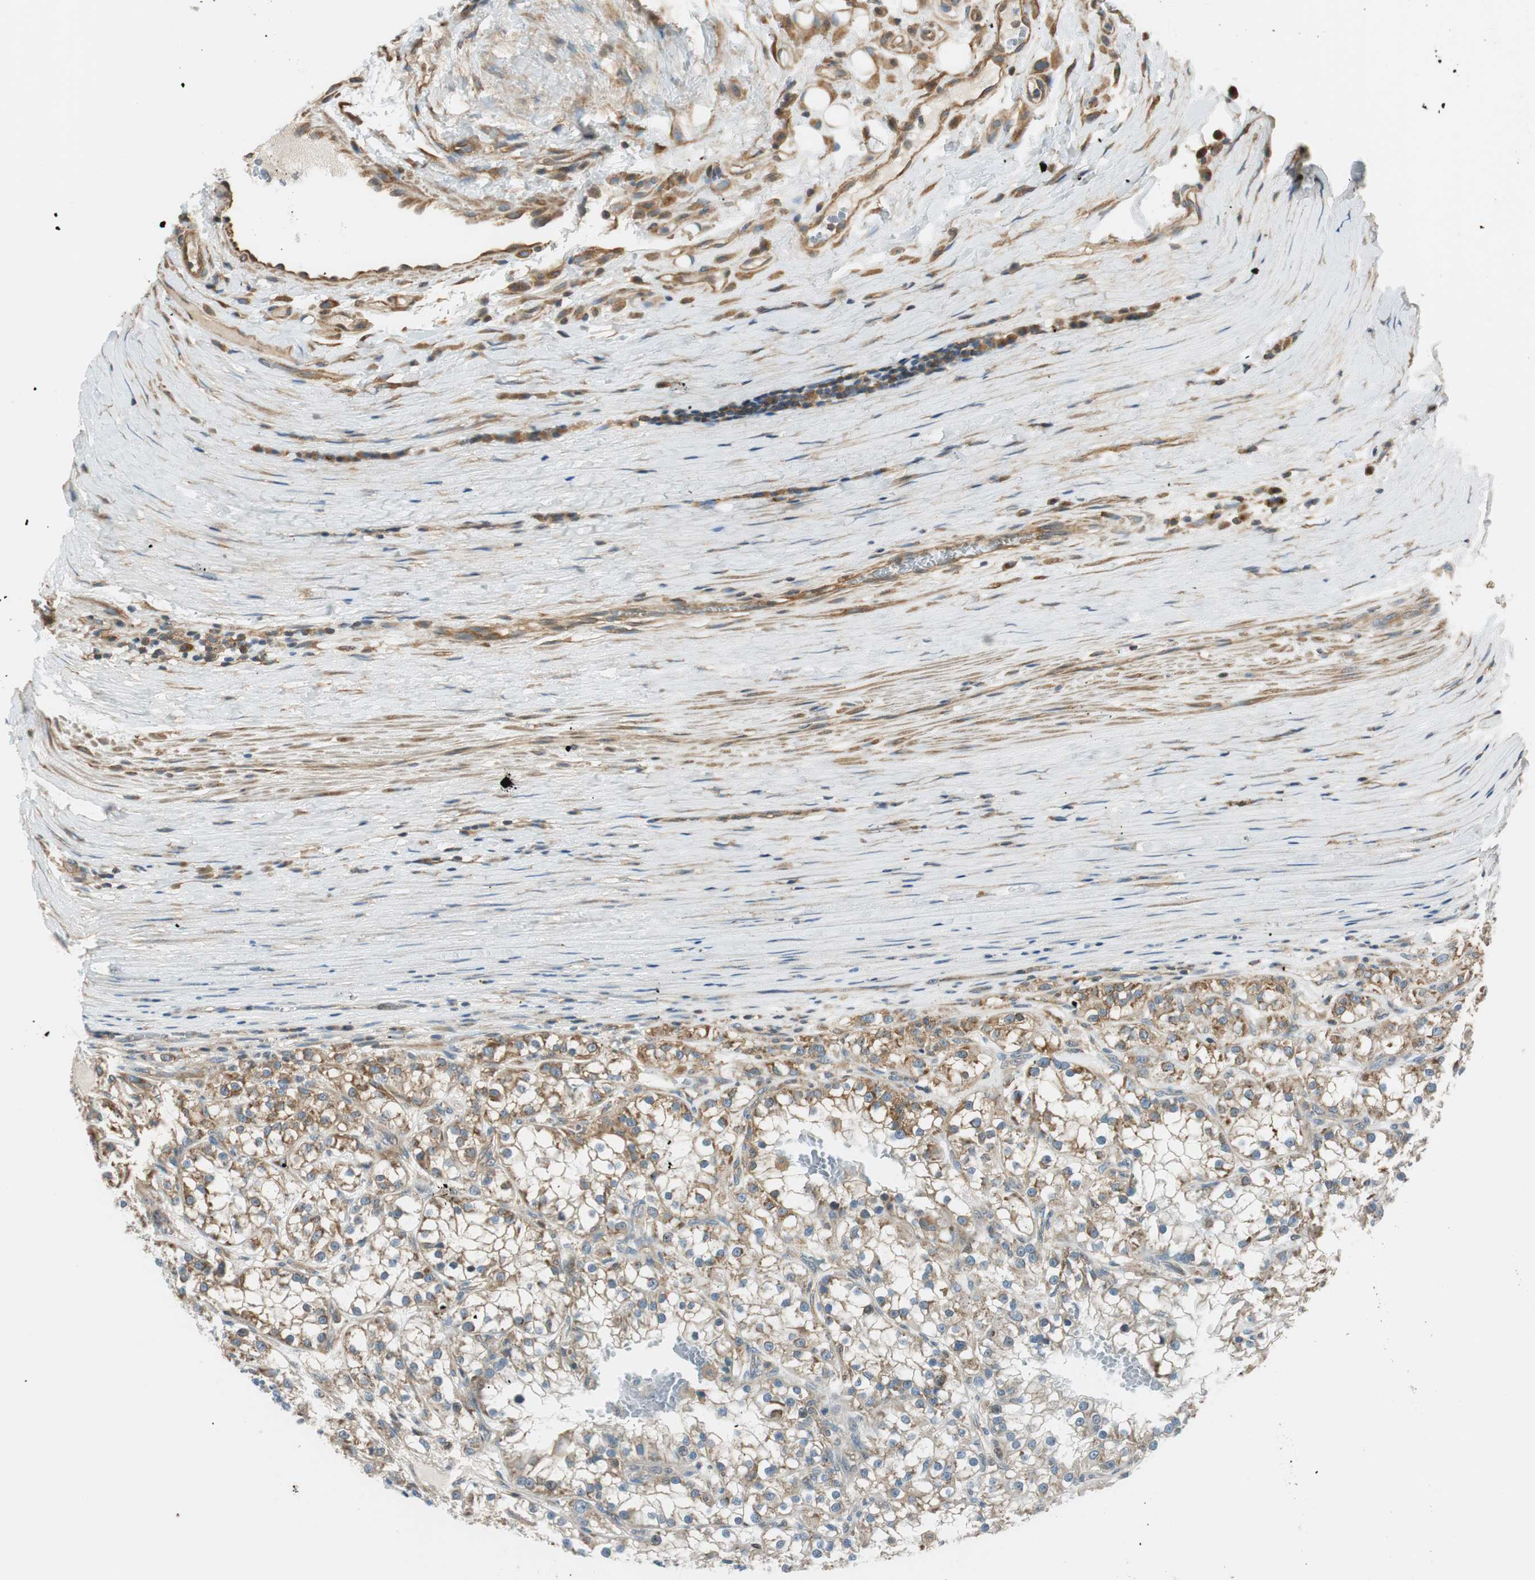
{"staining": {"intensity": "moderate", "quantity": "25%-75%", "location": "cytoplasmic/membranous"}, "tissue": "renal cancer", "cell_type": "Tumor cells", "image_type": "cancer", "snomed": [{"axis": "morphology", "description": "Adenocarcinoma, NOS"}, {"axis": "topography", "description": "Kidney"}], "caption": "Moderate cytoplasmic/membranous protein expression is appreciated in about 25%-75% of tumor cells in renal adenocarcinoma.", "gene": "PI4K2B", "patient": {"sex": "female", "age": 52}}